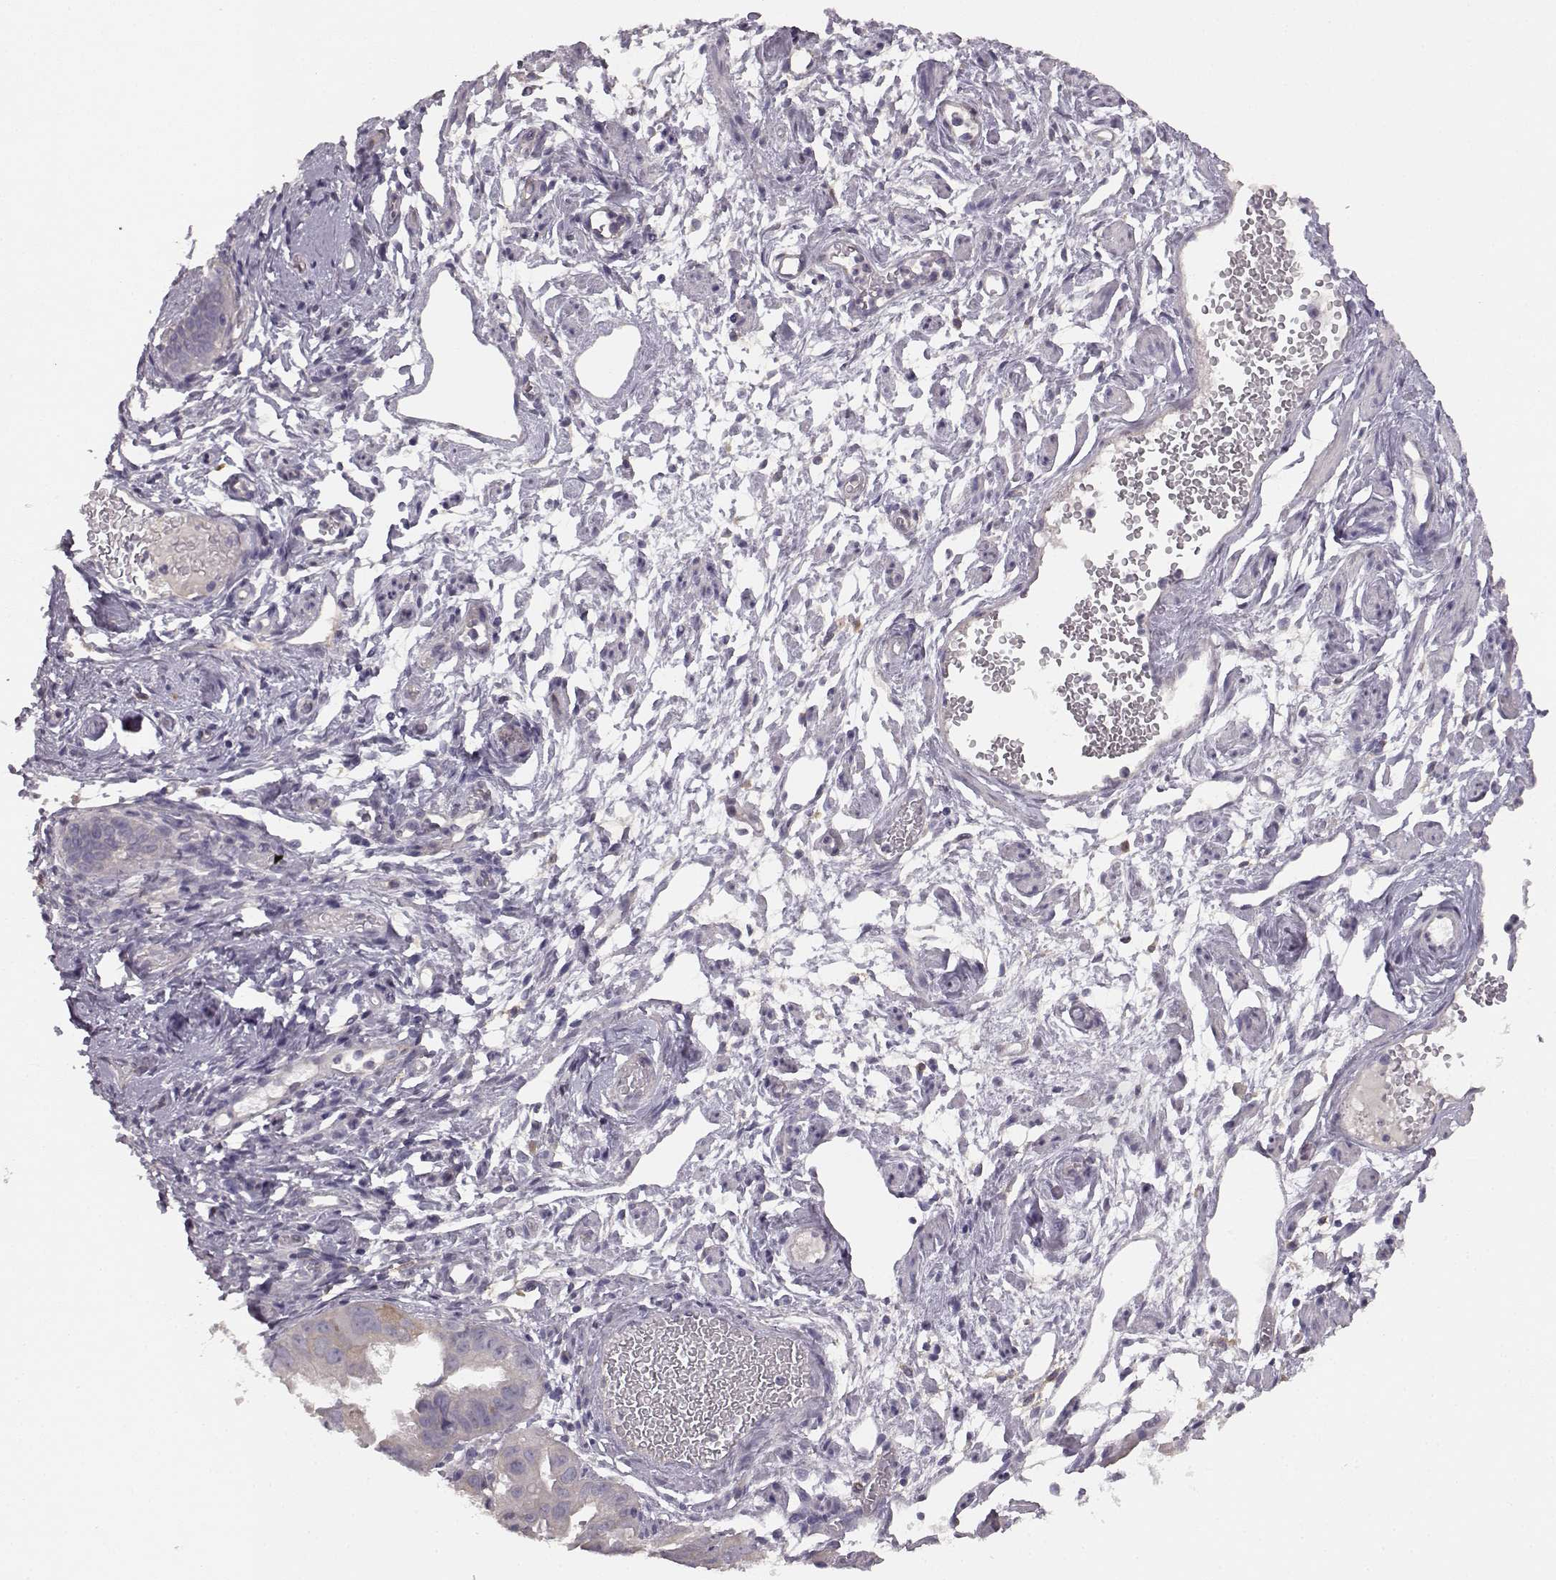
{"staining": {"intensity": "negative", "quantity": "none", "location": "none"}, "tissue": "ovarian cancer", "cell_type": "Tumor cells", "image_type": "cancer", "snomed": [{"axis": "morphology", "description": "Carcinoma, endometroid"}, {"axis": "topography", "description": "Ovary"}], "caption": "Endometroid carcinoma (ovarian) stained for a protein using immunohistochemistry reveals no expression tumor cells.", "gene": "GHR", "patient": {"sex": "female", "age": 85}}